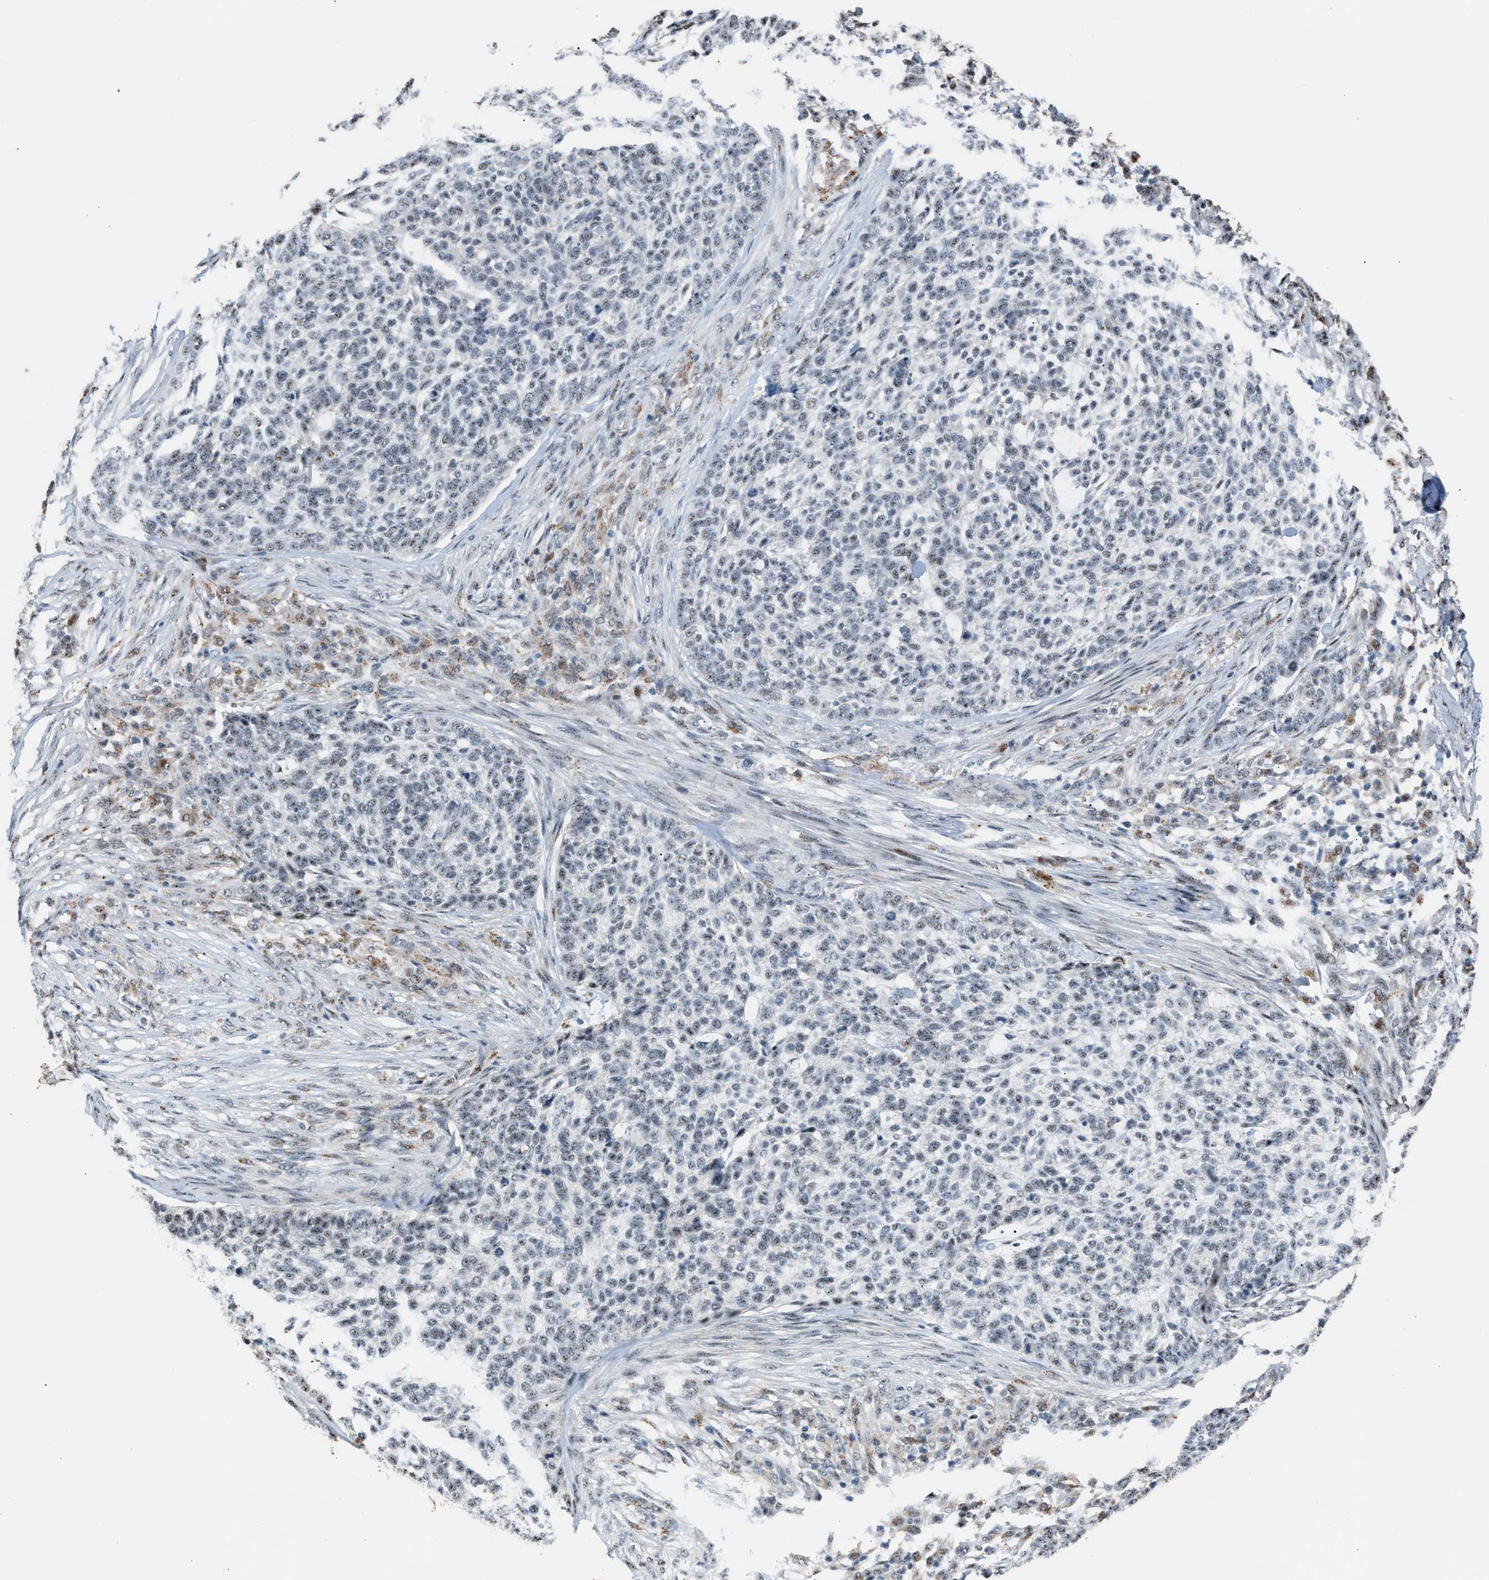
{"staining": {"intensity": "weak", "quantity": "<25%", "location": "nuclear"}, "tissue": "skin cancer", "cell_type": "Tumor cells", "image_type": "cancer", "snomed": [{"axis": "morphology", "description": "Basal cell carcinoma"}, {"axis": "topography", "description": "Skin"}], "caption": "Tumor cells show no significant staining in basal cell carcinoma (skin).", "gene": "CENPP", "patient": {"sex": "female", "age": 64}}